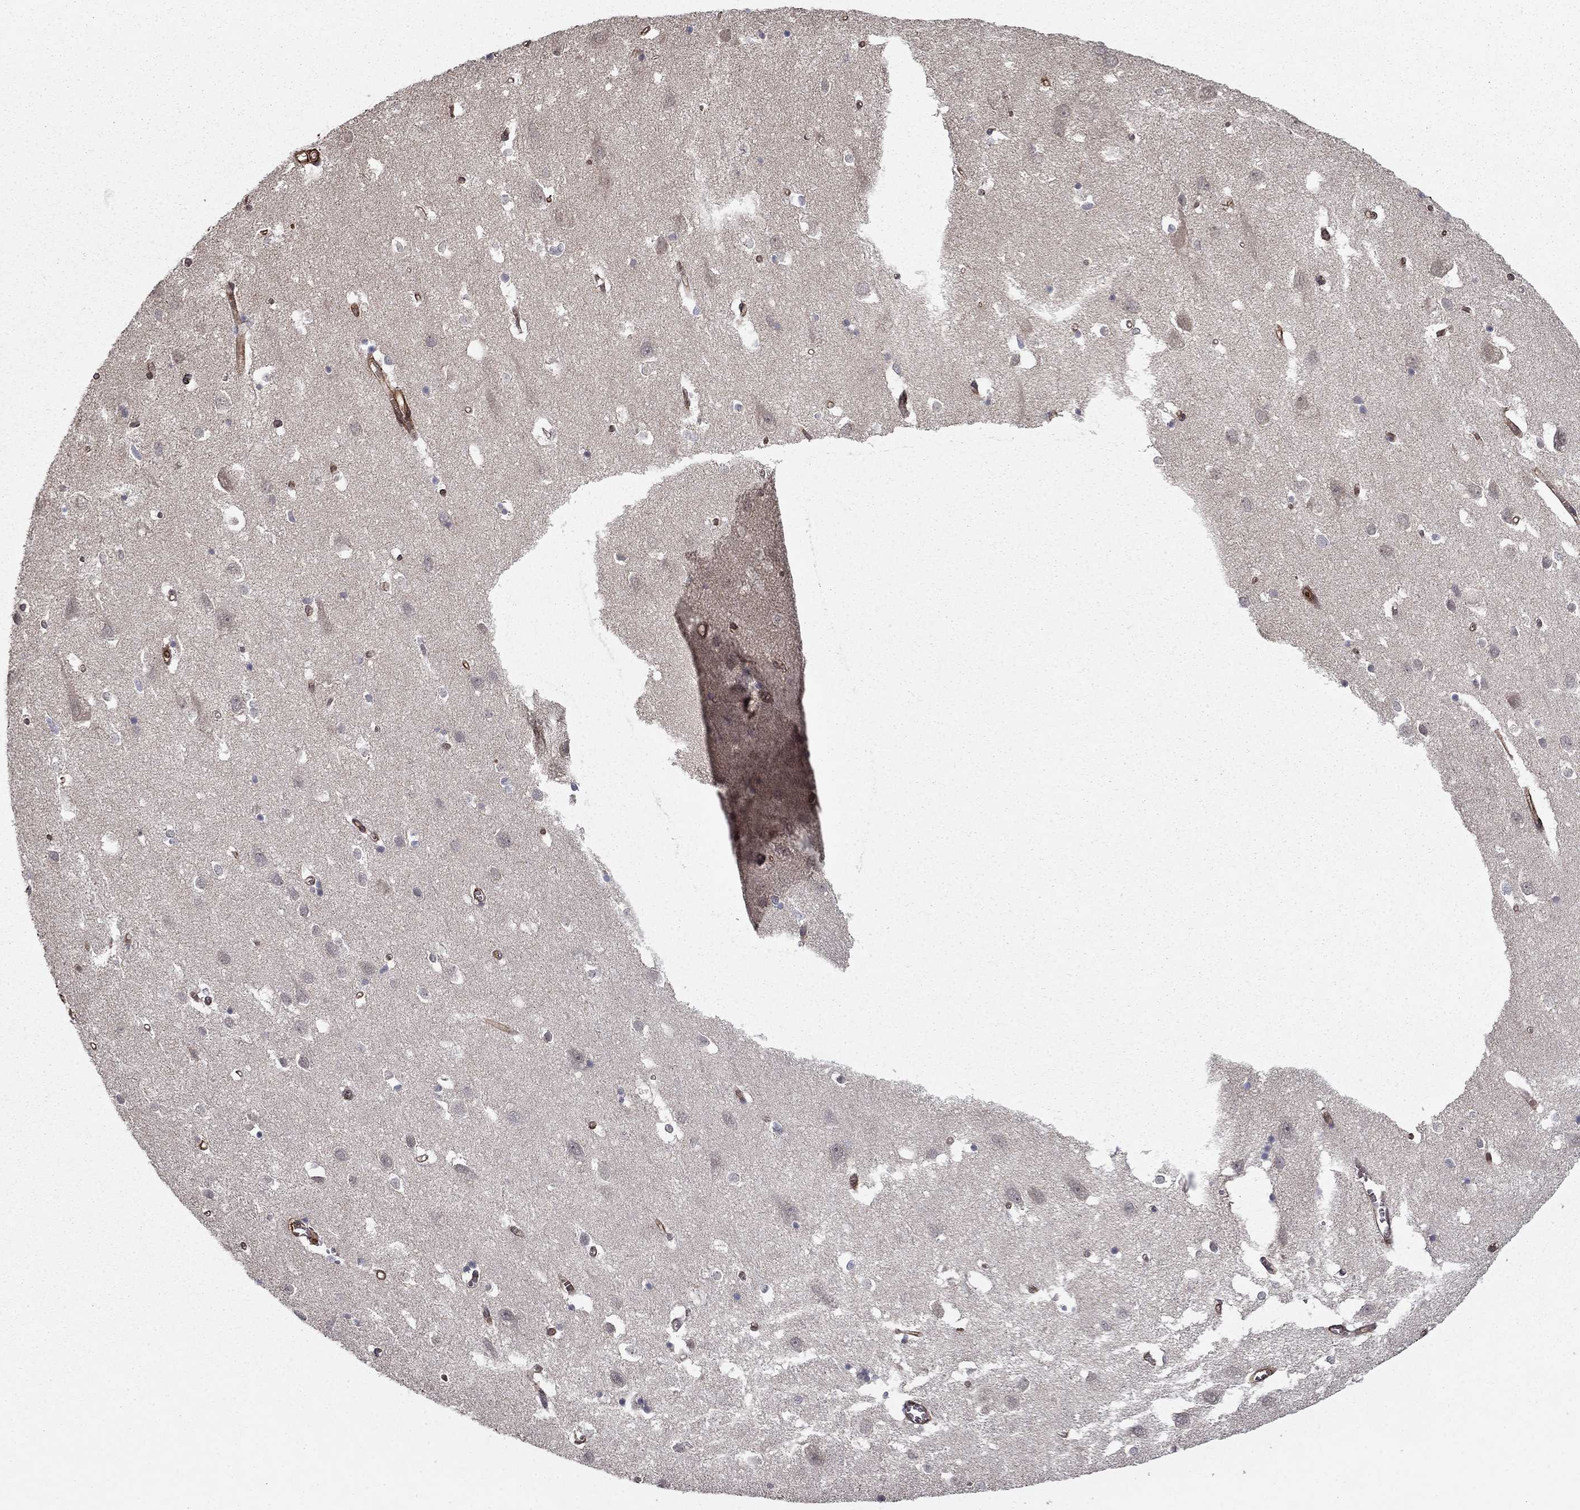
{"staining": {"intensity": "negative", "quantity": "none", "location": "none"}, "tissue": "cerebral cortex", "cell_type": "Endothelial cells", "image_type": "normal", "snomed": [{"axis": "morphology", "description": "Normal tissue, NOS"}, {"axis": "topography", "description": "Cerebral cortex"}], "caption": "A micrograph of cerebral cortex stained for a protein displays no brown staining in endothelial cells. Brightfield microscopy of immunohistochemistry (IHC) stained with DAB (3,3'-diaminobenzidine) (brown) and hematoxylin (blue), captured at high magnification.", "gene": "ADM", "patient": {"sex": "male", "age": 70}}